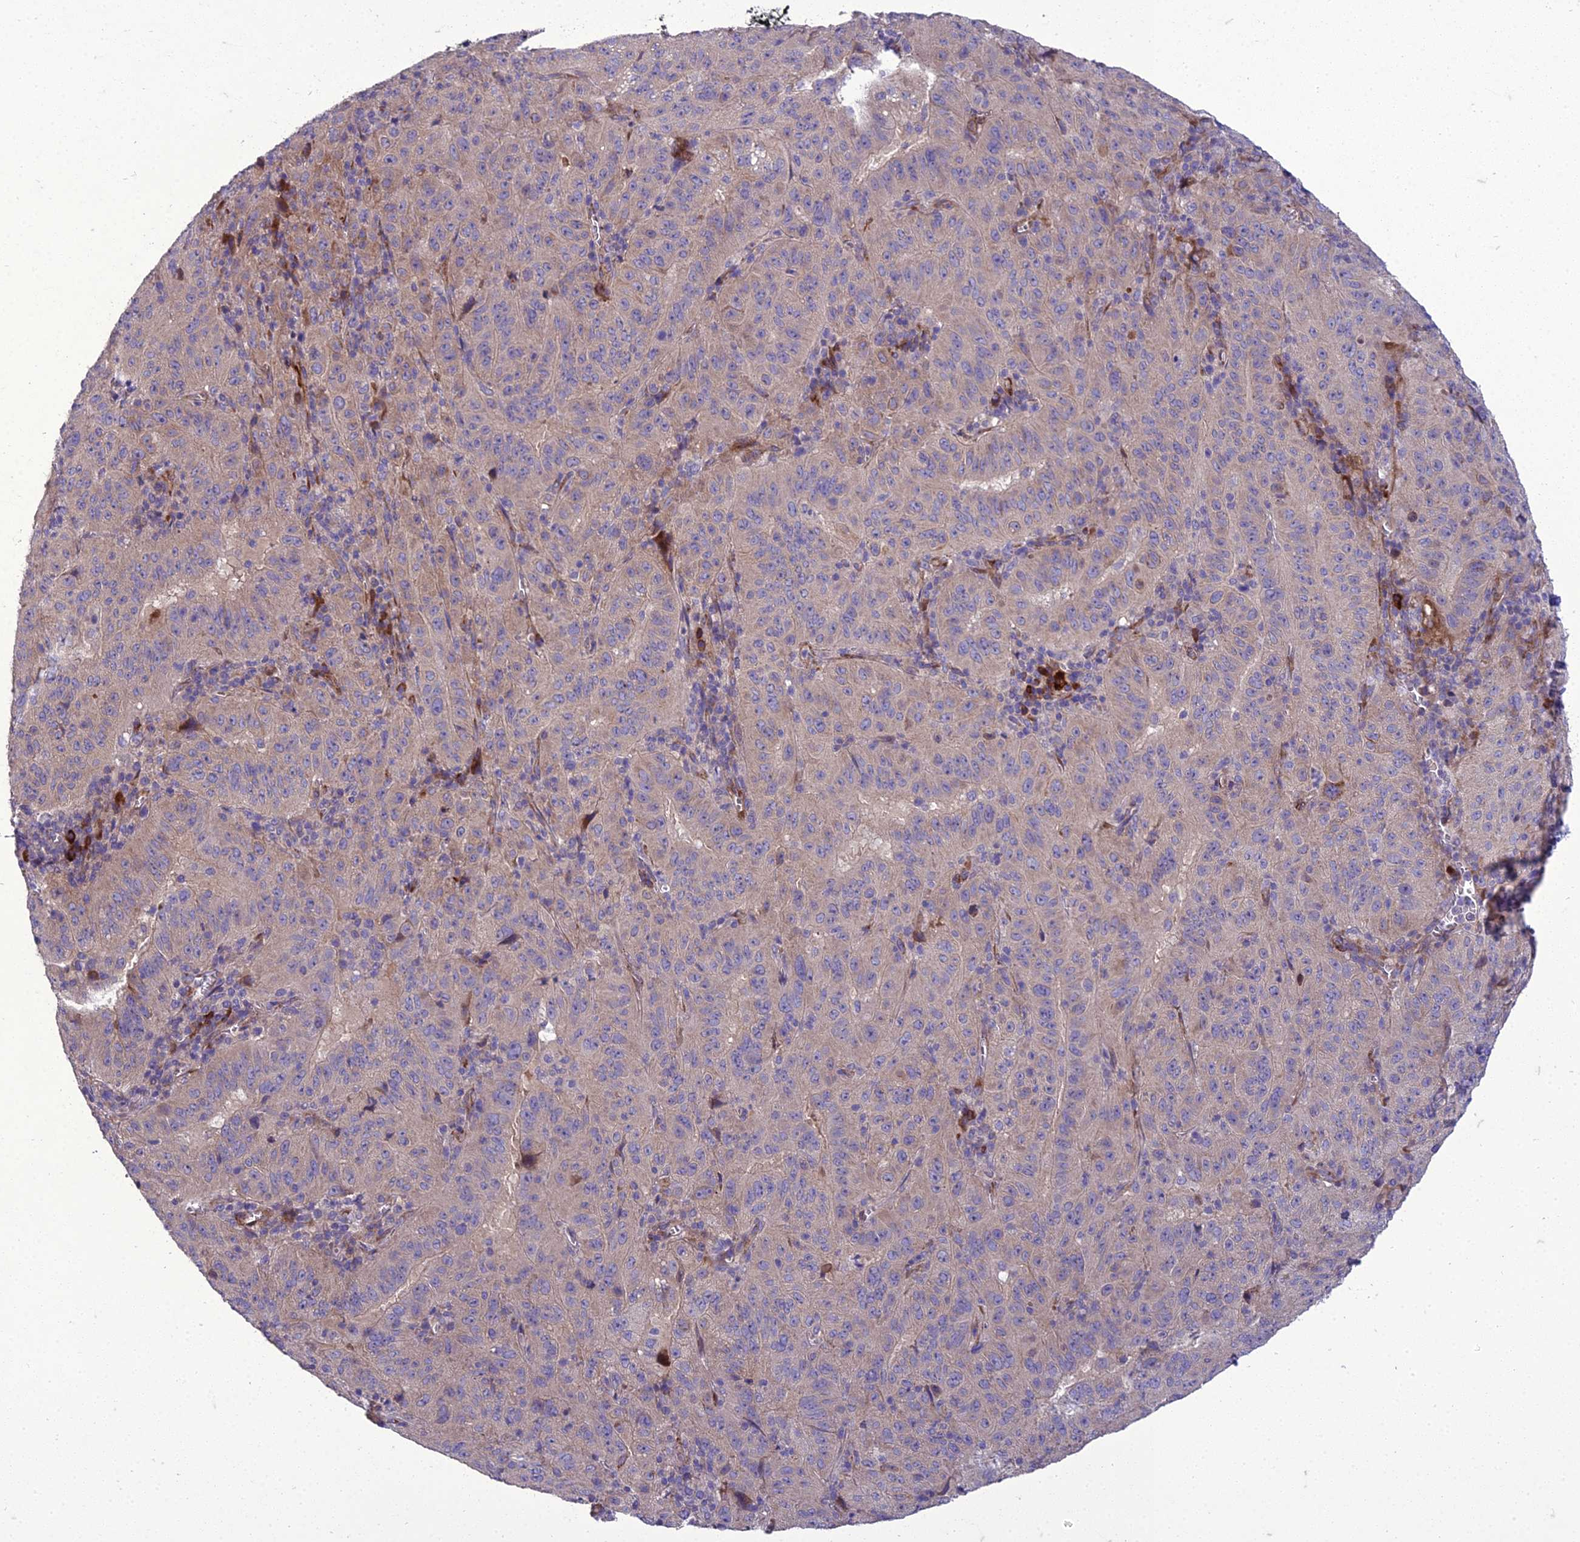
{"staining": {"intensity": "negative", "quantity": "none", "location": "none"}, "tissue": "pancreatic cancer", "cell_type": "Tumor cells", "image_type": "cancer", "snomed": [{"axis": "morphology", "description": "Adenocarcinoma, NOS"}, {"axis": "topography", "description": "Pancreas"}], "caption": "Tumor cells are negative for protein expression in human pancreatic cancer (adenocarcinoma).", "gene": "ADIPOR2", "patient": {"sex": "male", "age": 63}}